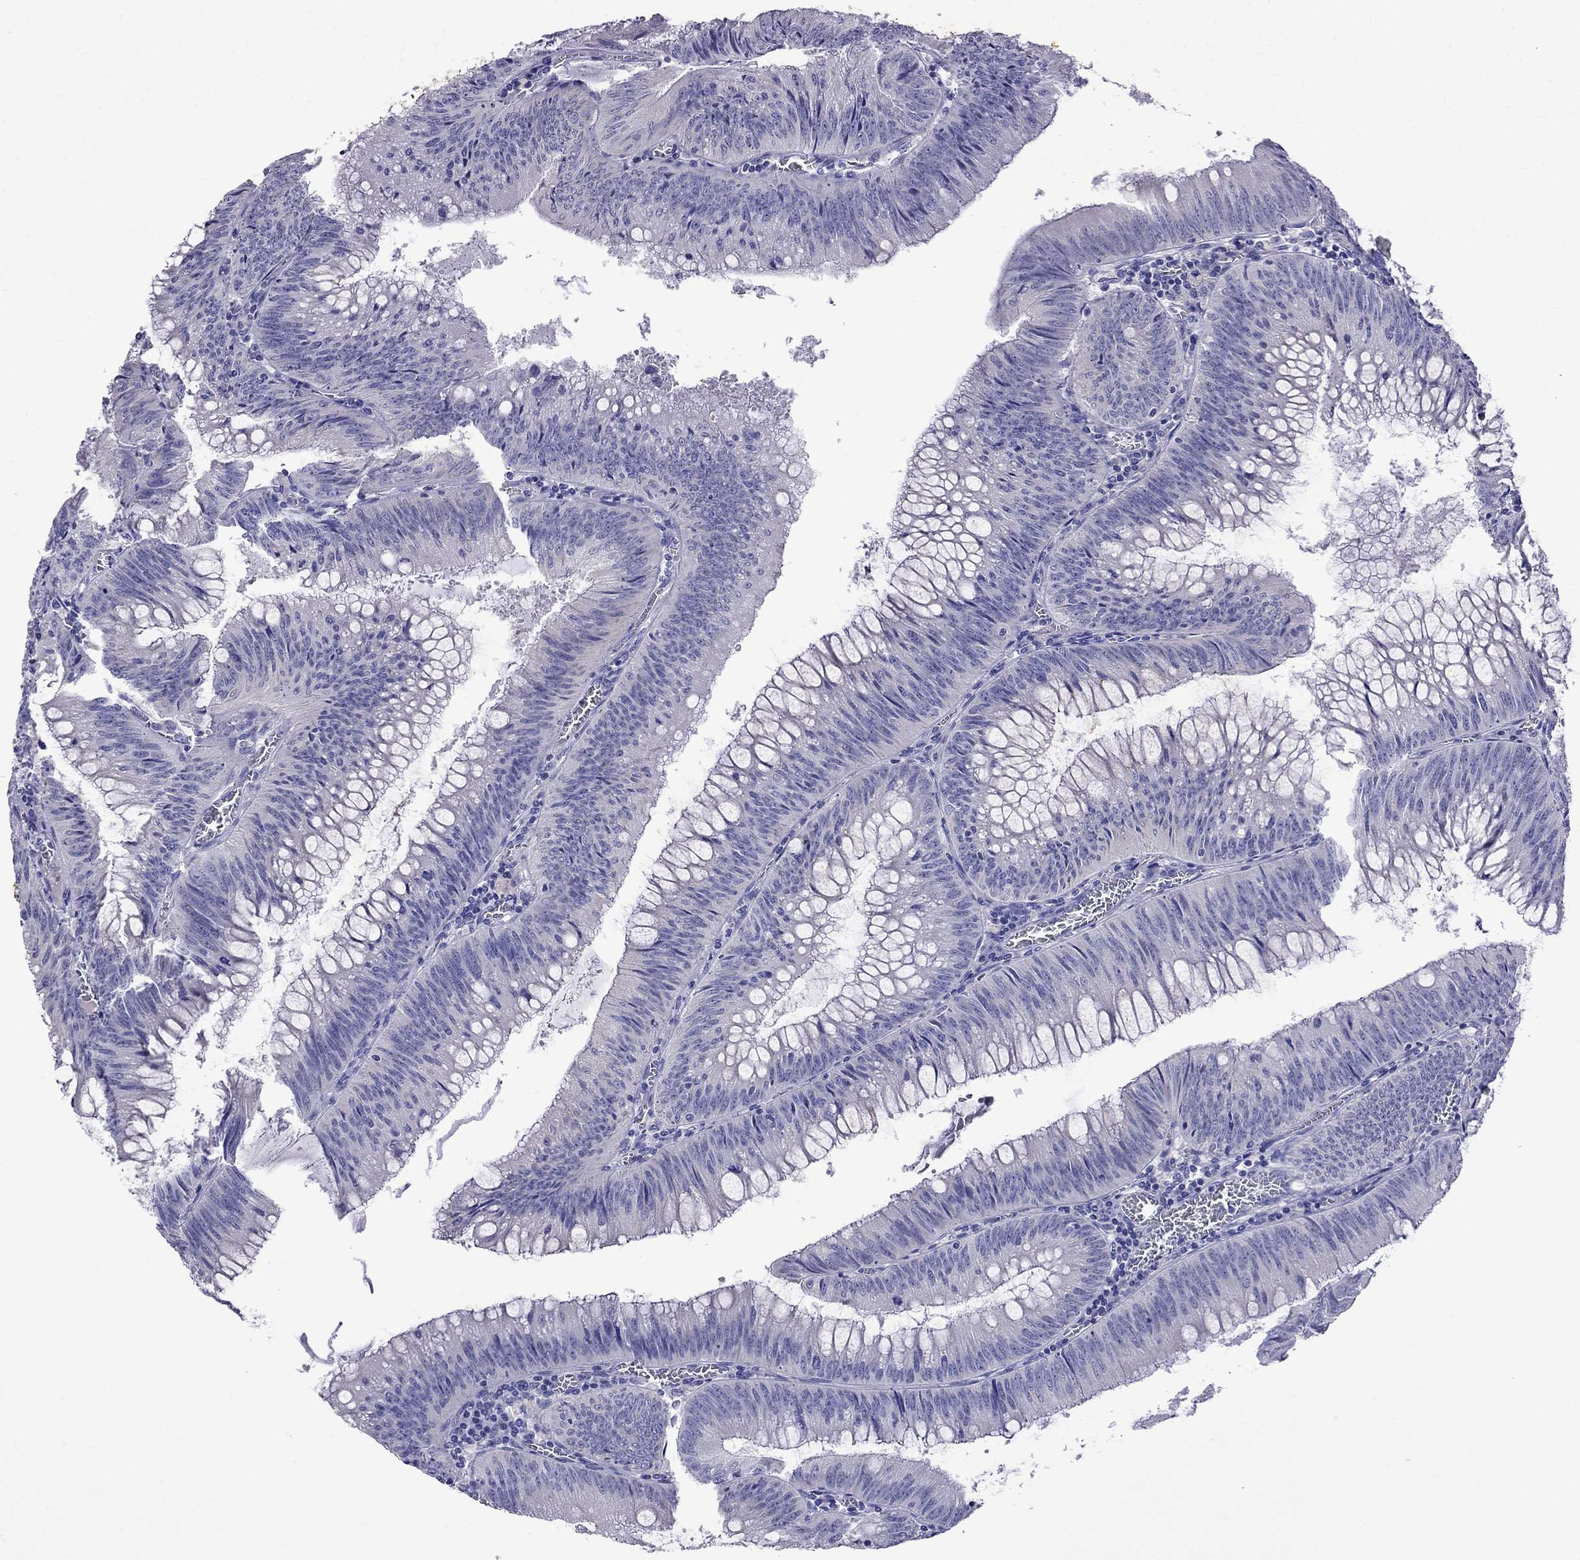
{"staining": {"intensity": "negative", "quantity": "none", "location": "none"}, "tissue": "colorectal cancer", "cell_type": "Tumor cells", "image_type": "cancer", "snomed": [{"axis": "morphology", "description": "Adenocarcinoma, NOS"}, {"axis": "topography", "description": "Rectum"}], "caption": "High power microscopy micrograph of an immunohistochemistry photomicrograph of colorectal cancer (adenocarcinoma), revealing no significant expression in tumor cells.", "gene": "TDRD1", "patient": {"sex": "female", "age": 72}}